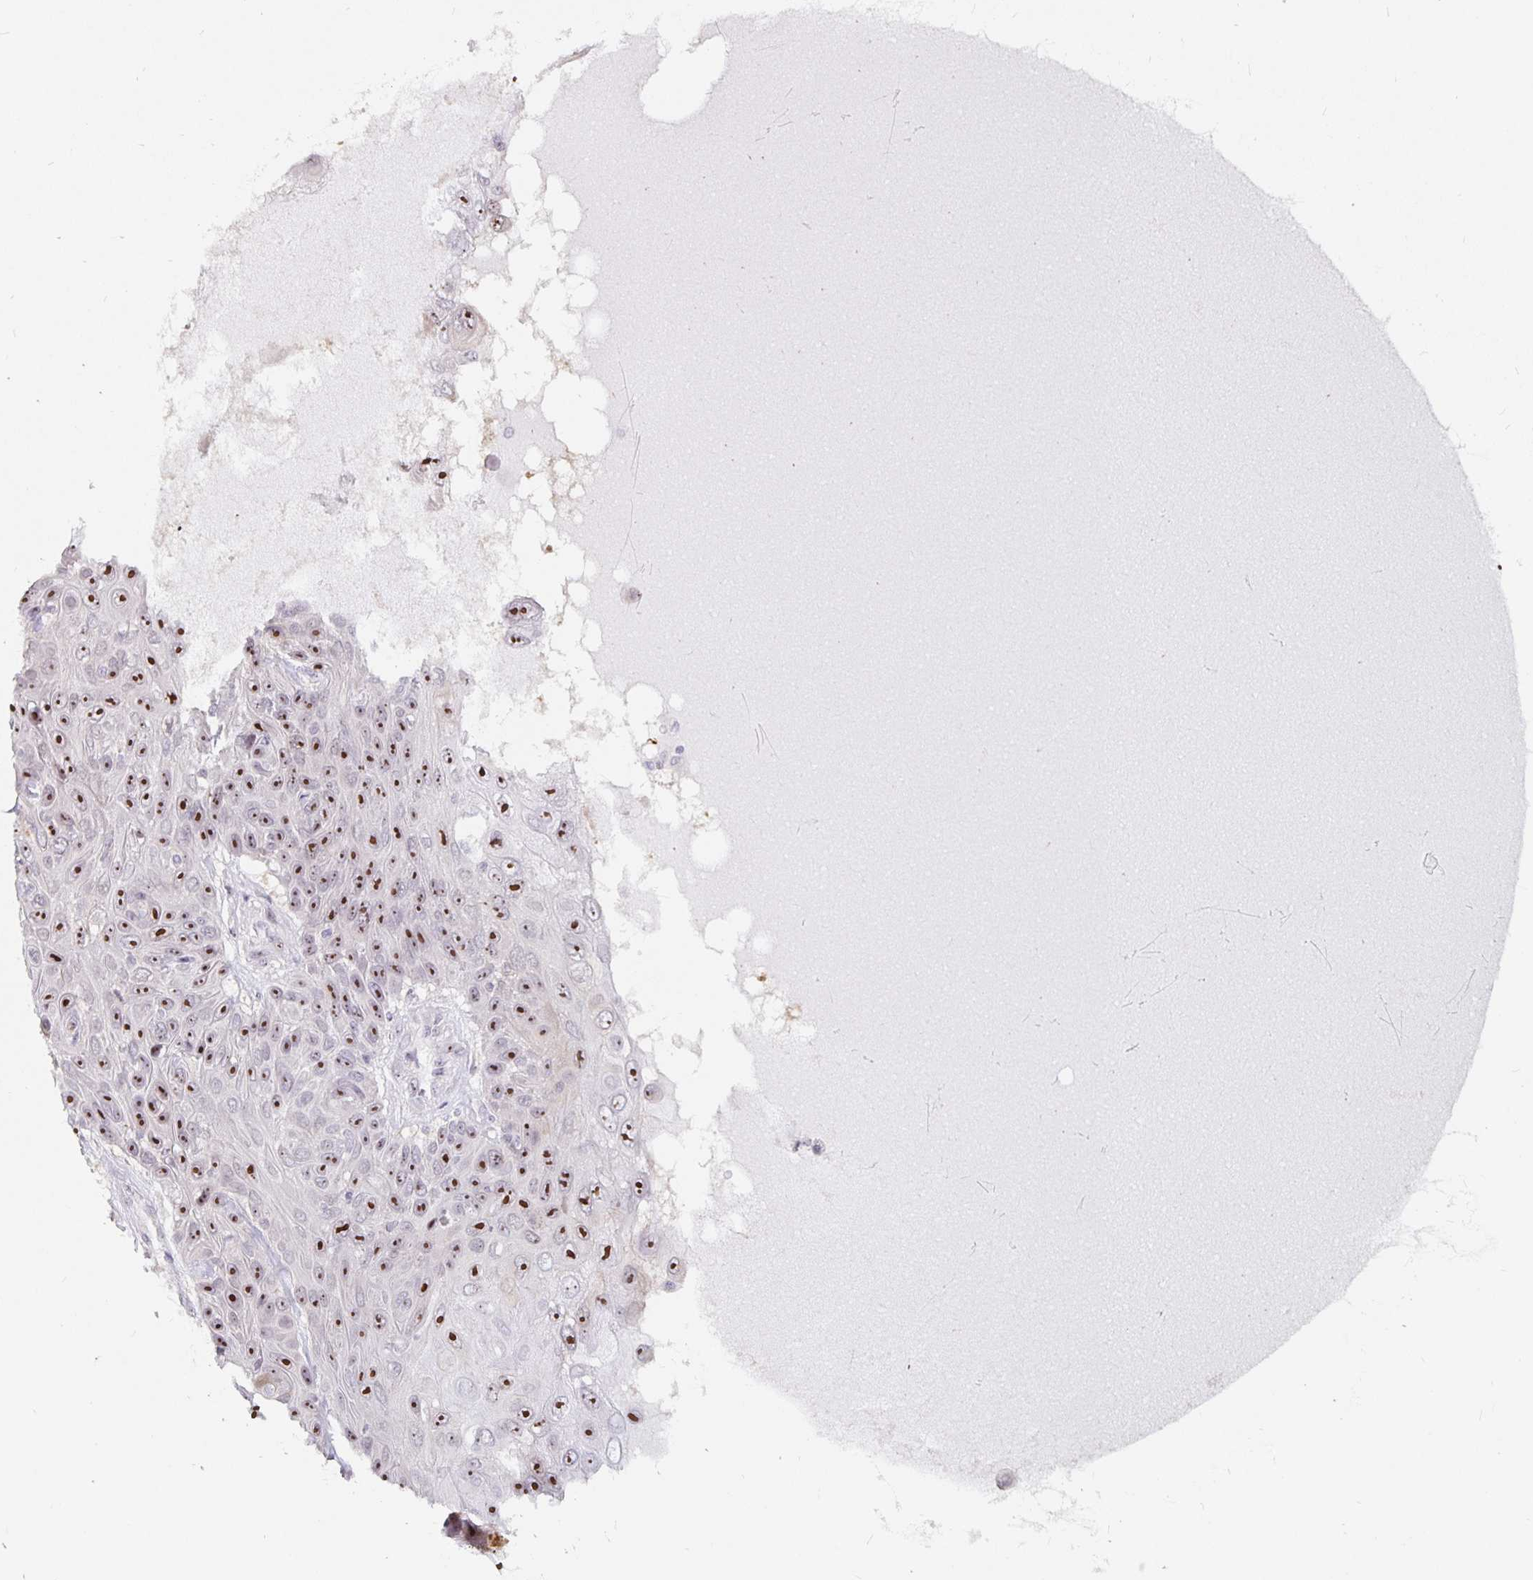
{"staining": {"intensity": "strong", "quantity": ">75%", "location": "nuclear"}, "tissue": "skin cancer", "cell_type": "Tumor cells", "image_type": "cancer", "snomed": [{"axis": "morphology", "description": "Squamous cell carcinoma, NOS"}, {"axis": "topography", "description": "Skin"}], "caption": "Protein expression analysis of human skin squamous cell carcinoma reveals strong nuclear positivity in approximately >75% of tumor cells. (DAB IHC, brown staining for protein, blue staining for nuclei).", "gene": "NUP85", "patient": {"sex": "male", "age": 82}}